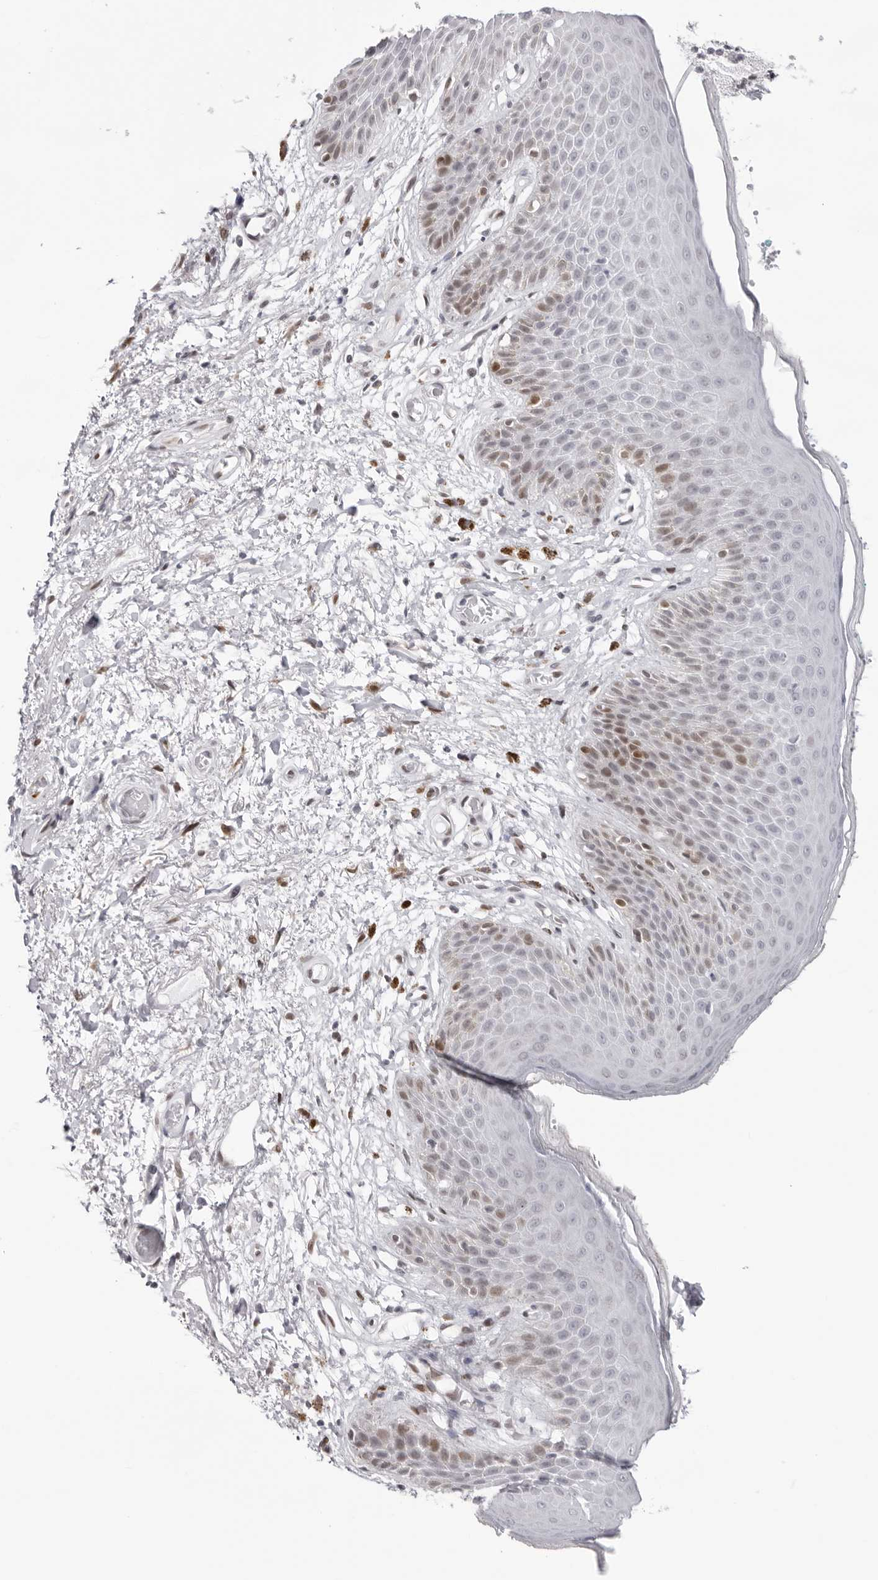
{"staining": {"intensity": "moderate", "quantity": "<25%", "location": "nuclear"}, "tissue": "skin", "cell_type": "Epidermal cells", "image_type": "normal", "snomed": [{"axis": "morphology", "description": "Normal tissue, NOS"}, {"axis": "topography", "description": "Anal"}], "caption": "Immunohistochemistry (IHC) photomicrograph of unremarkable skin: human skin stained using IHC demonstrates low levels of moderate protein expression localized specifically in the nuclear of epidermal cells, appearing as a nuclear brown color.", "gene": "NTPCR", "patient": {"sex": "male", "age": 74}}